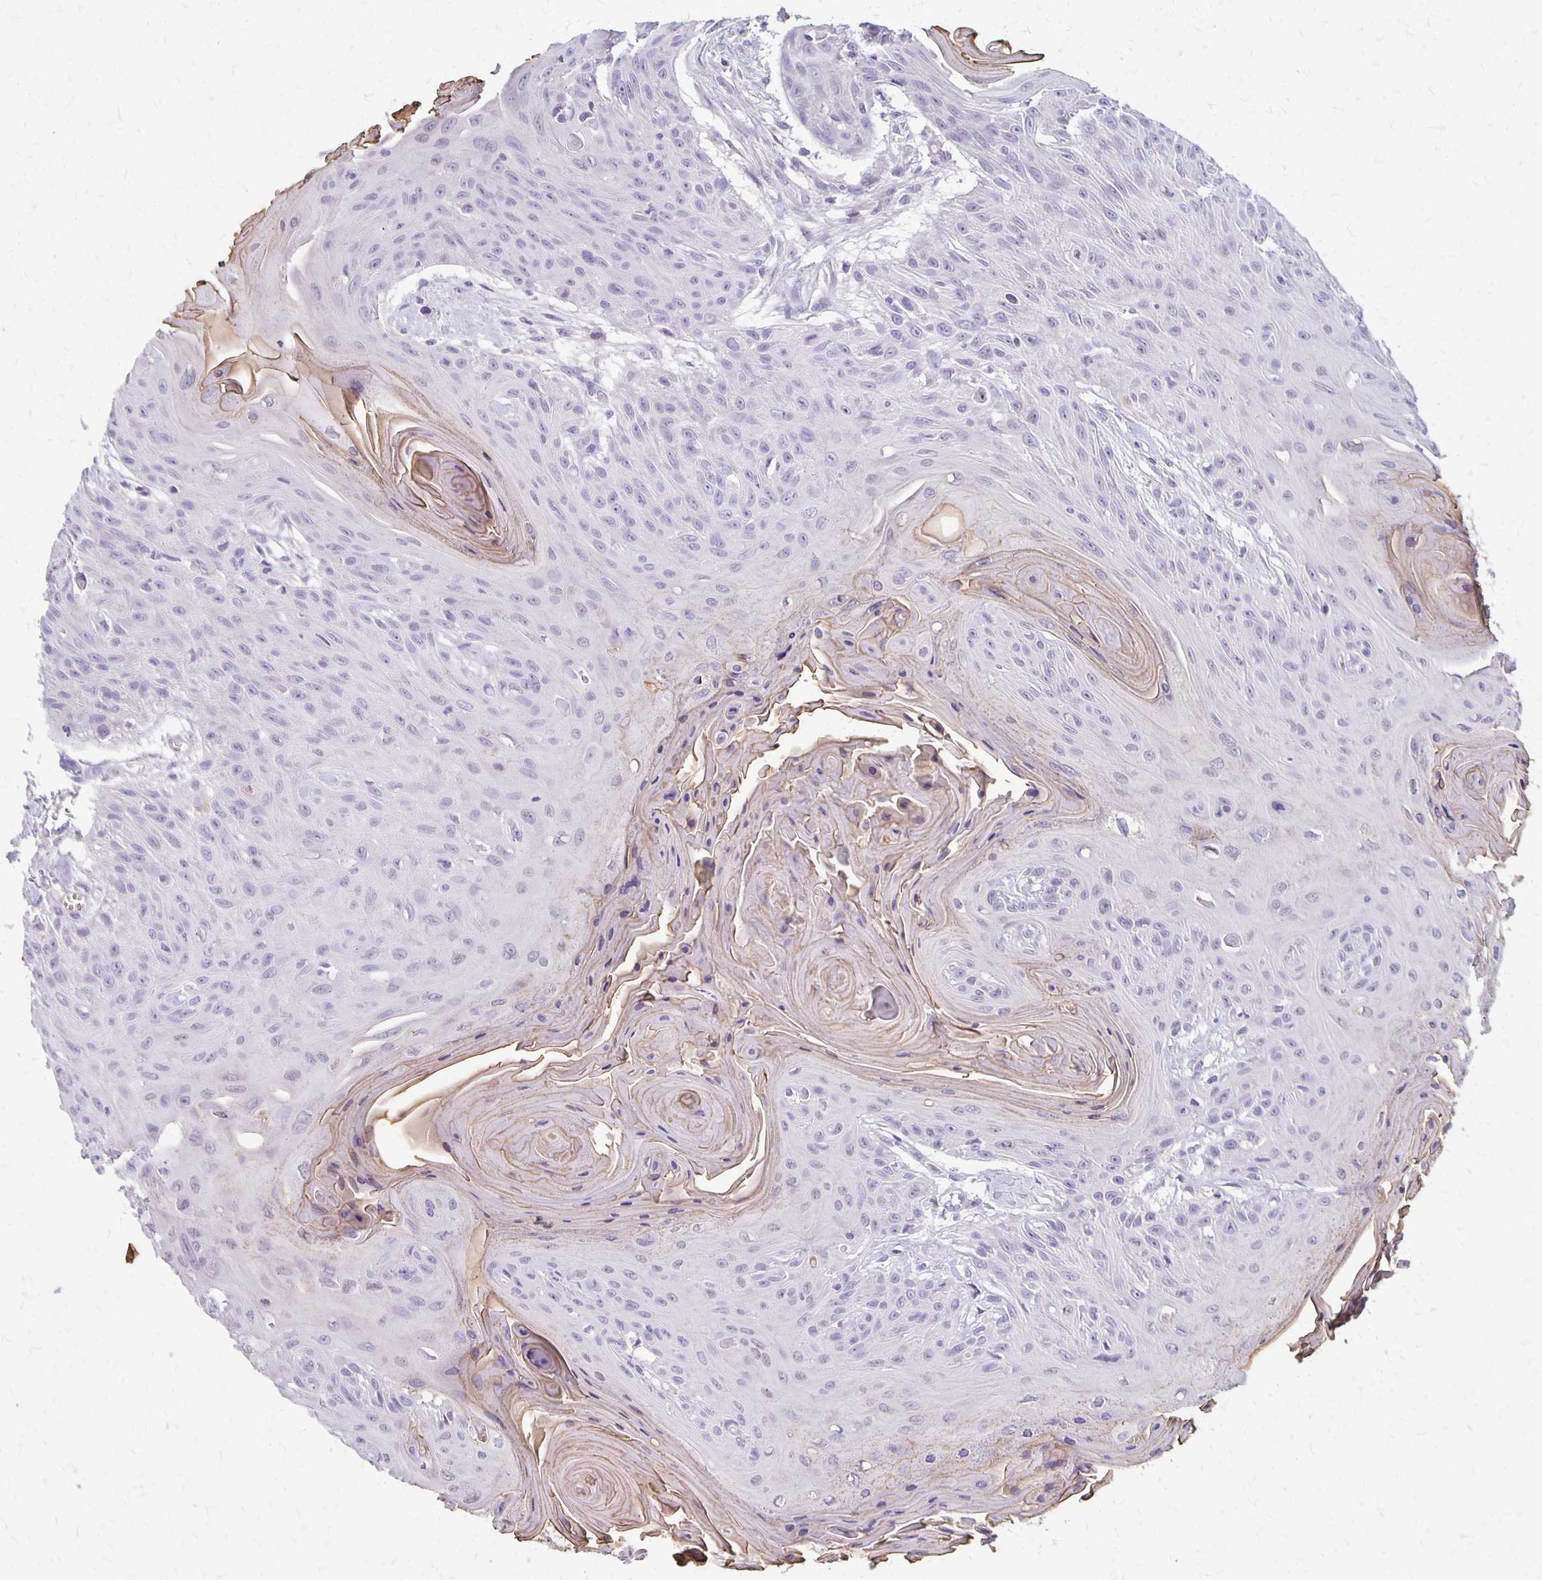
{"staining": {"intensity": "negative", "quantity": "none", "location": "none"}, "tissue": "head and neck cancer", "cell_type": "Tumor cells", "image_type": "cancer", "snomed": [{"axis": "morphology", "description": "Squamous cell carcinoma, NOS"}, {"axis": "topography", "description": "Lymph node"}, {"axis": "topography", "description": "Salivary gland"}, {"axis": "topography", "description": "Head-Neck"}], "caption": "The micrograph exhibits no staining of tumor cells in squamous cell carcinoma (head and neck).", "gene": "SEPTIN5", "patient": {"sex": "female", "age": 74}}